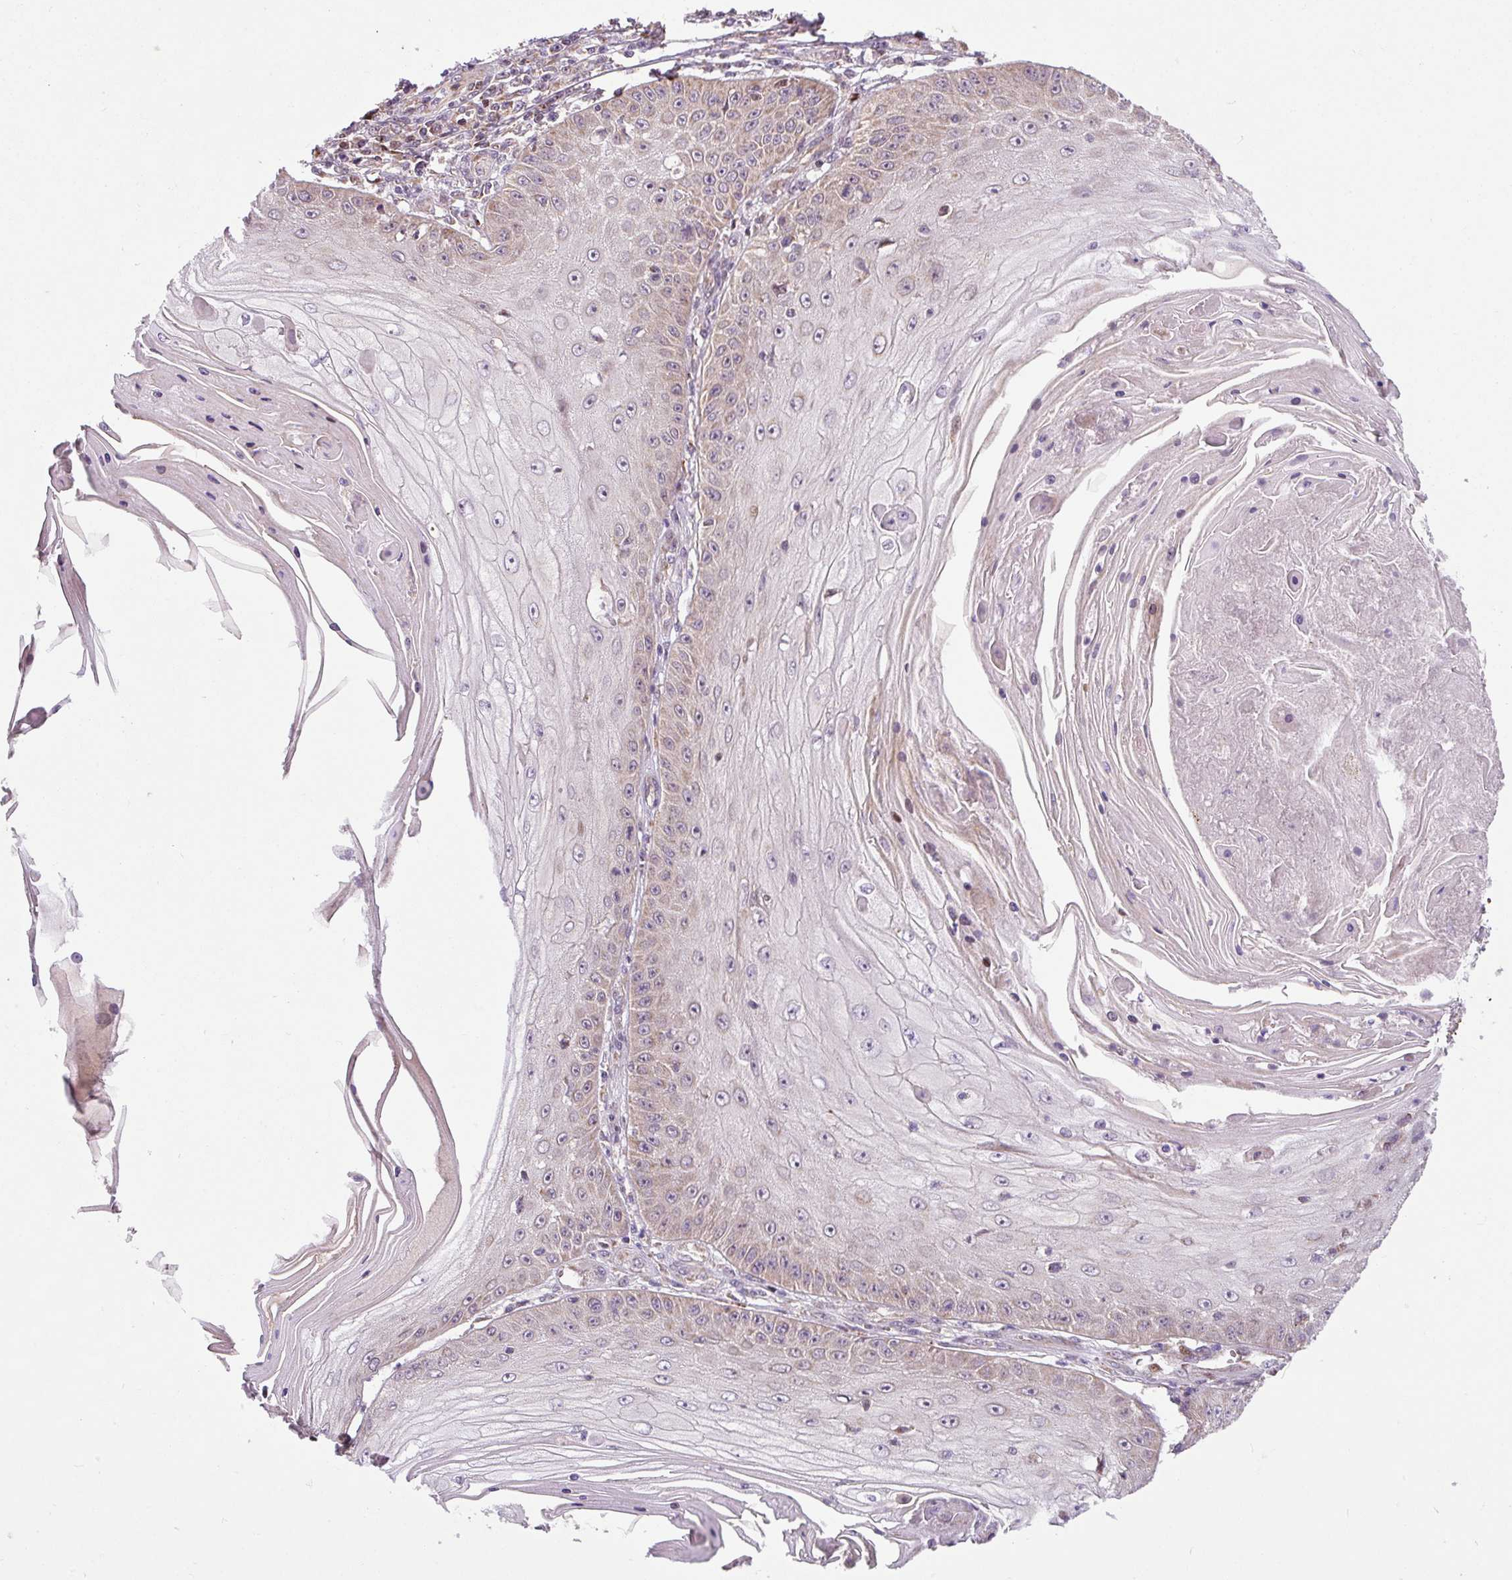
{"staining": {"intensity": "weak", "quantity": "<25%", "location": "cytoplasmic/membranous"}, "tissue": "skin cancer", "cell_type": "Tumor cells", "image_type": "cancer", "snomed": [{"axis": "morphology", "description": "Squamous cell carcinoma, NOS"}, {"axis": "topography", "description": "Skin"}], "caption": "IHC of human skin cancer (squamous cell carcinoma) exhibits no staining in tumor cells. Nuclei are stained in blue.", "gene": "SARS2", "patient": {"sex": "male", "age": 70}}